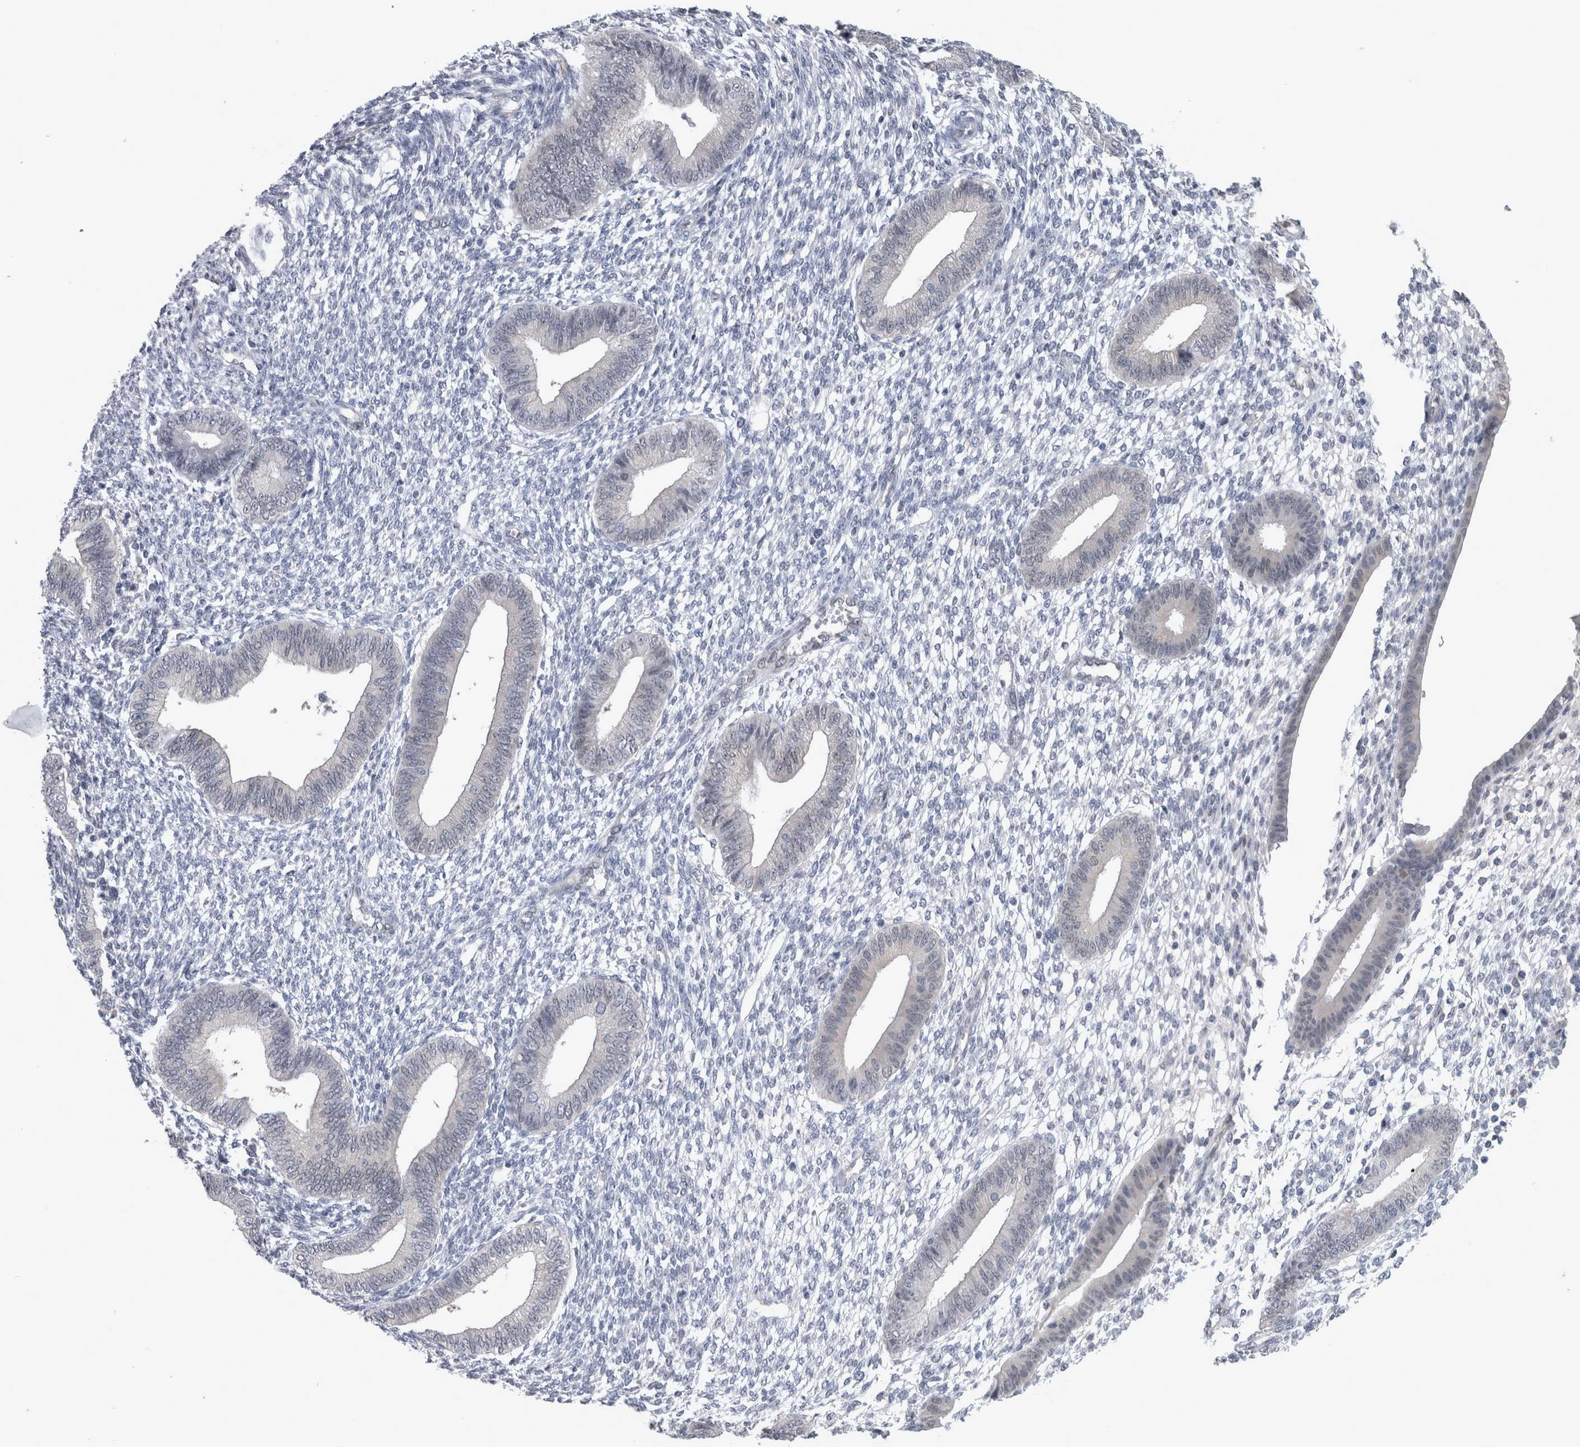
{"staining": {"intensity": "negative", "quantity": "none", "location": "none"}, "tissue": "endometrium", "cell_type": "Cells in endometrial stroma", "image_type": "normal", "snomed": [{"axis": "morphology", "description": "Normal tissue, NOS"}, {"axis": "topography", "description": "Endometrium"}], "caption": "The micrograph shows no significant staining in cells in endometrial stroma of endometrium. (DAB IHC visualized using brightfield microscopy, high magnification).", "gene": "NAPRT", "patient": {"sex": "female", "age": 46}}